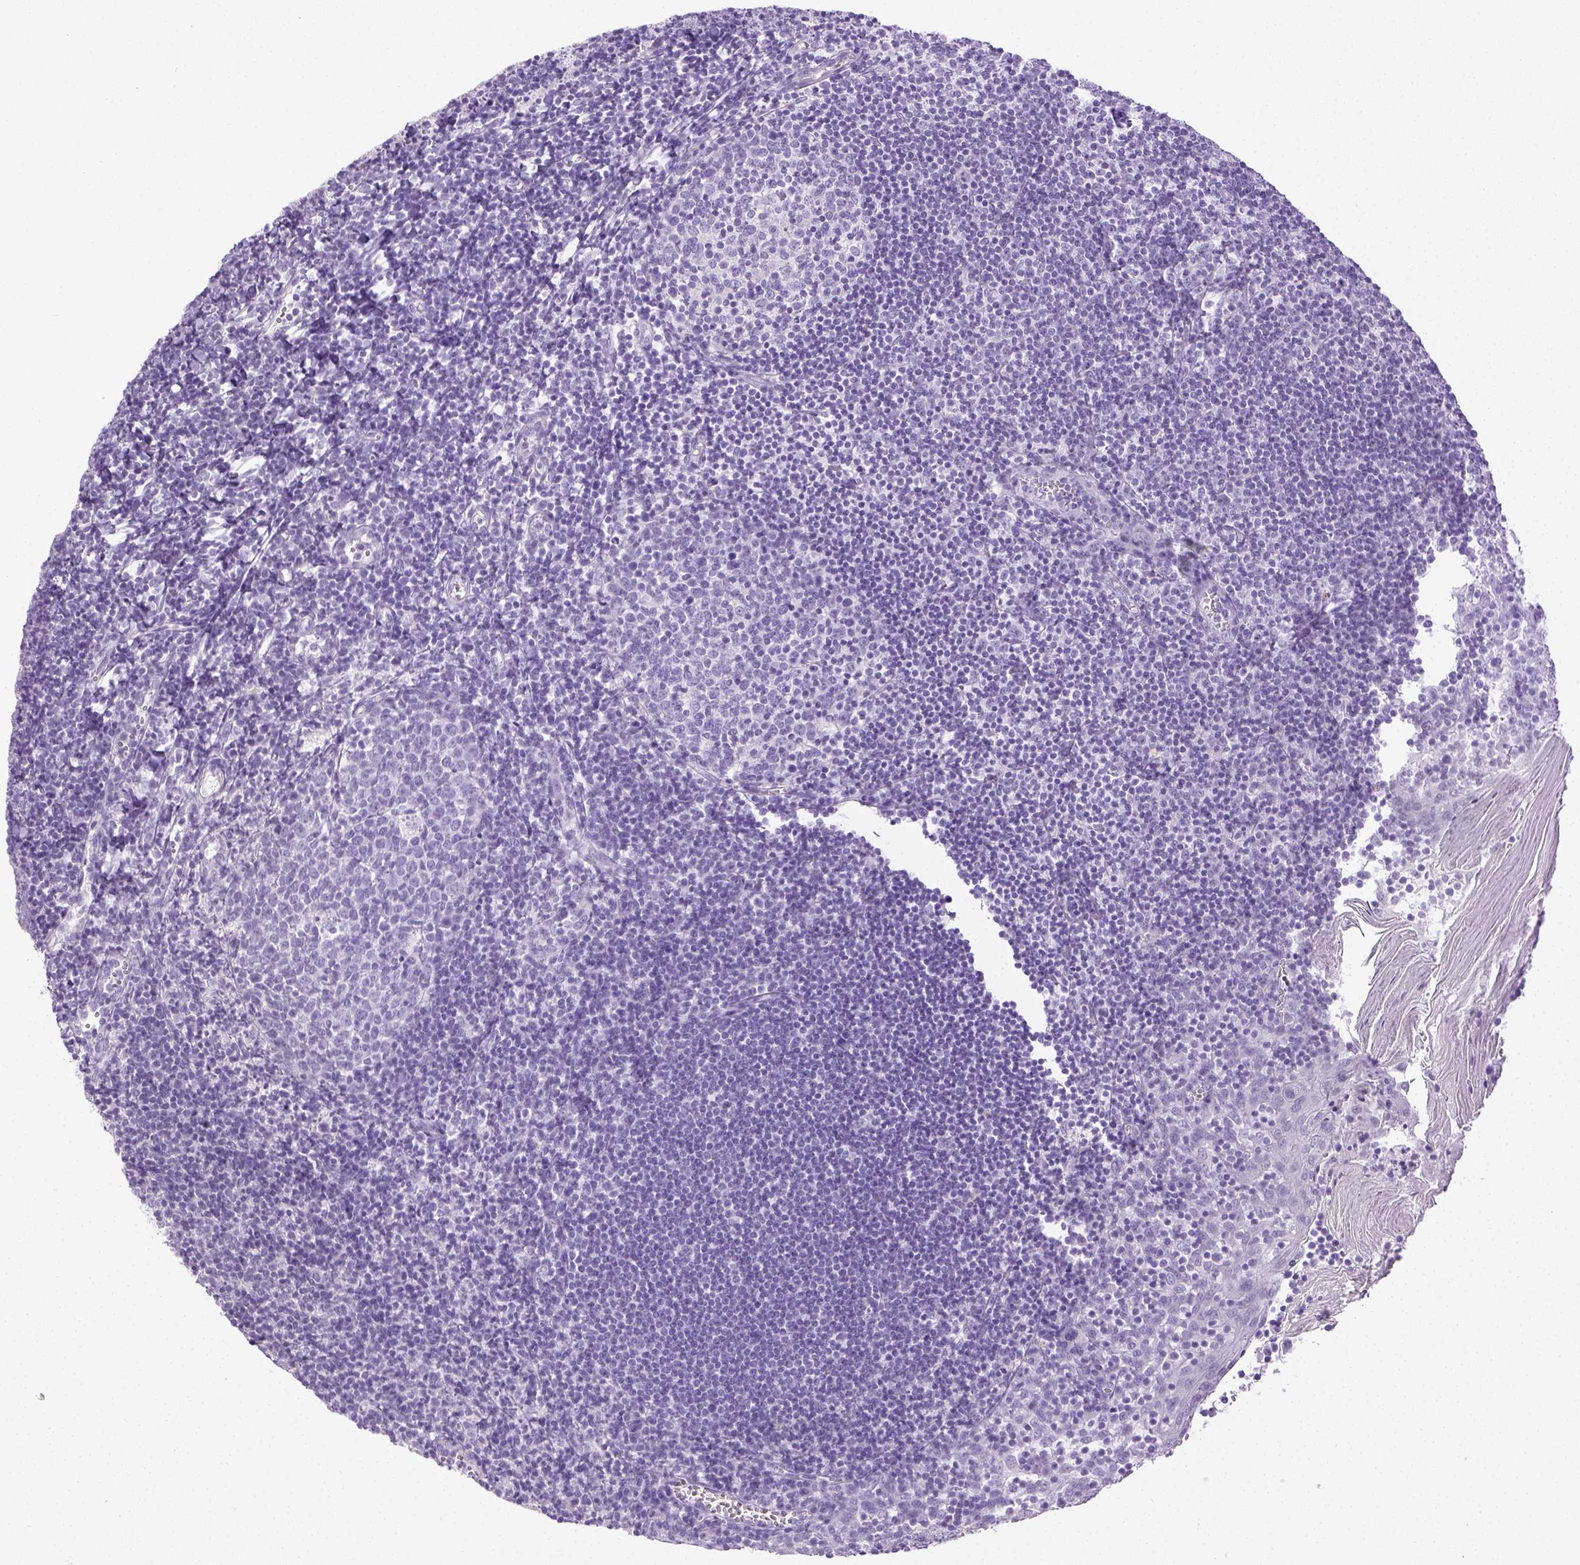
{"staining": {"intensity": "negative", "quantity": "none", "location": "none"}, "tissue": "lymph node", "cell_type": "Germinal center cells", "image_type": "normal", "snomed": [{"axis": "morphology", "description": "Normal tissue, NOS"}, {"axis": "topography", "description": "Lymph node"}], "caption": "IHC of normal lymph node reveals no positivity in germinal center cells. (DAB immunohistochemistry, high magnification).", "gene": "LGSN", "patient": {"sex": "female", "age": 21}}